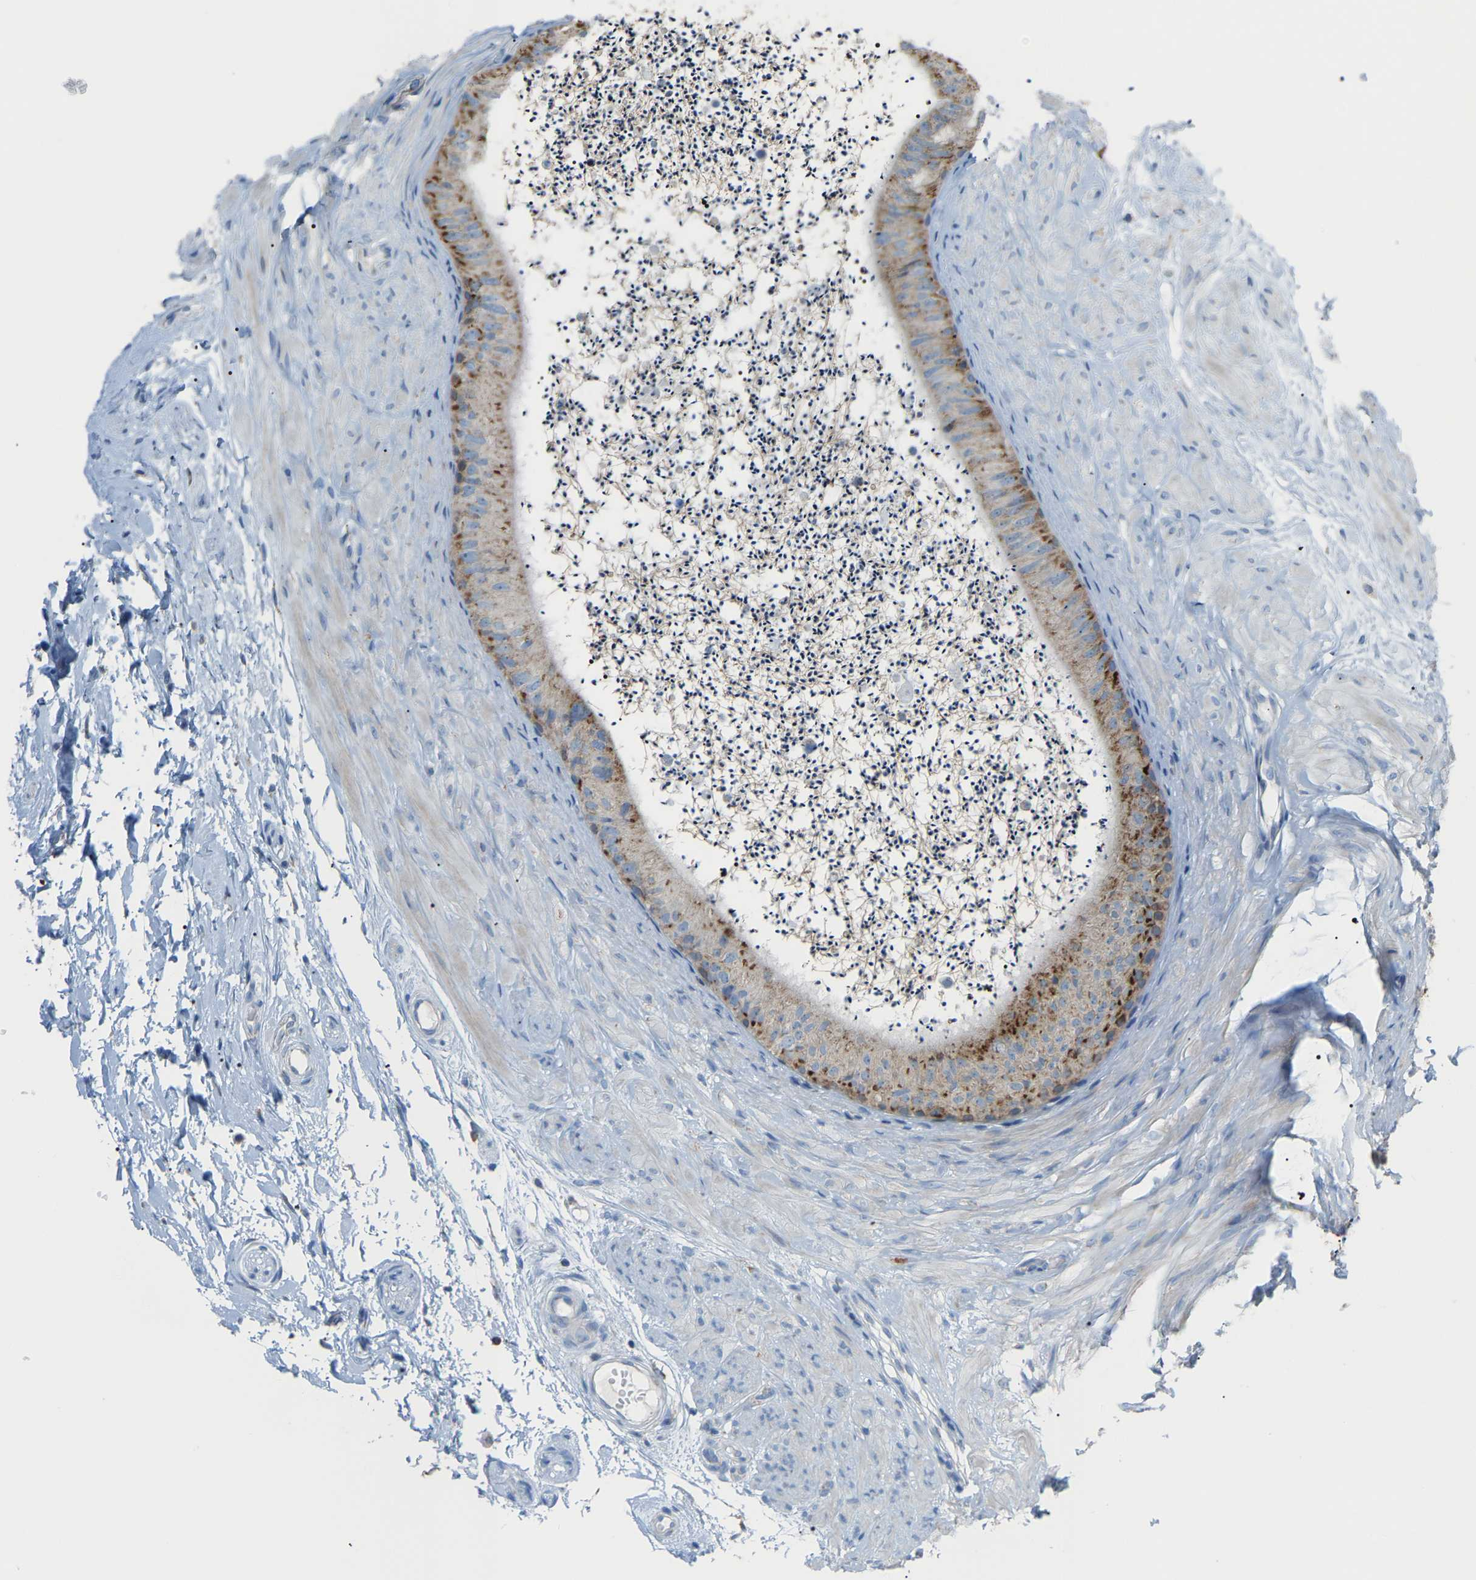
{"staining": {"intensity": "weak", "quantity": ">75%", "location": "cytoplasmic/membranous"}, "tissue": "epididymis", "cell_type": "Glandular cells", "image_type": "normal", "snomed": [{"axis": "morphology", "description": "Normal tissue, NOS"}, {"axis": "topography", "description": "Epididymis"}], "caption": "Protein expression analysis of unremarkable human epididymis reveals weak cytoplasmic/membranous positivity in about >75% of glandular cells.", "gene": "CROT", "patient": {"sex": "male", "age": 56}}